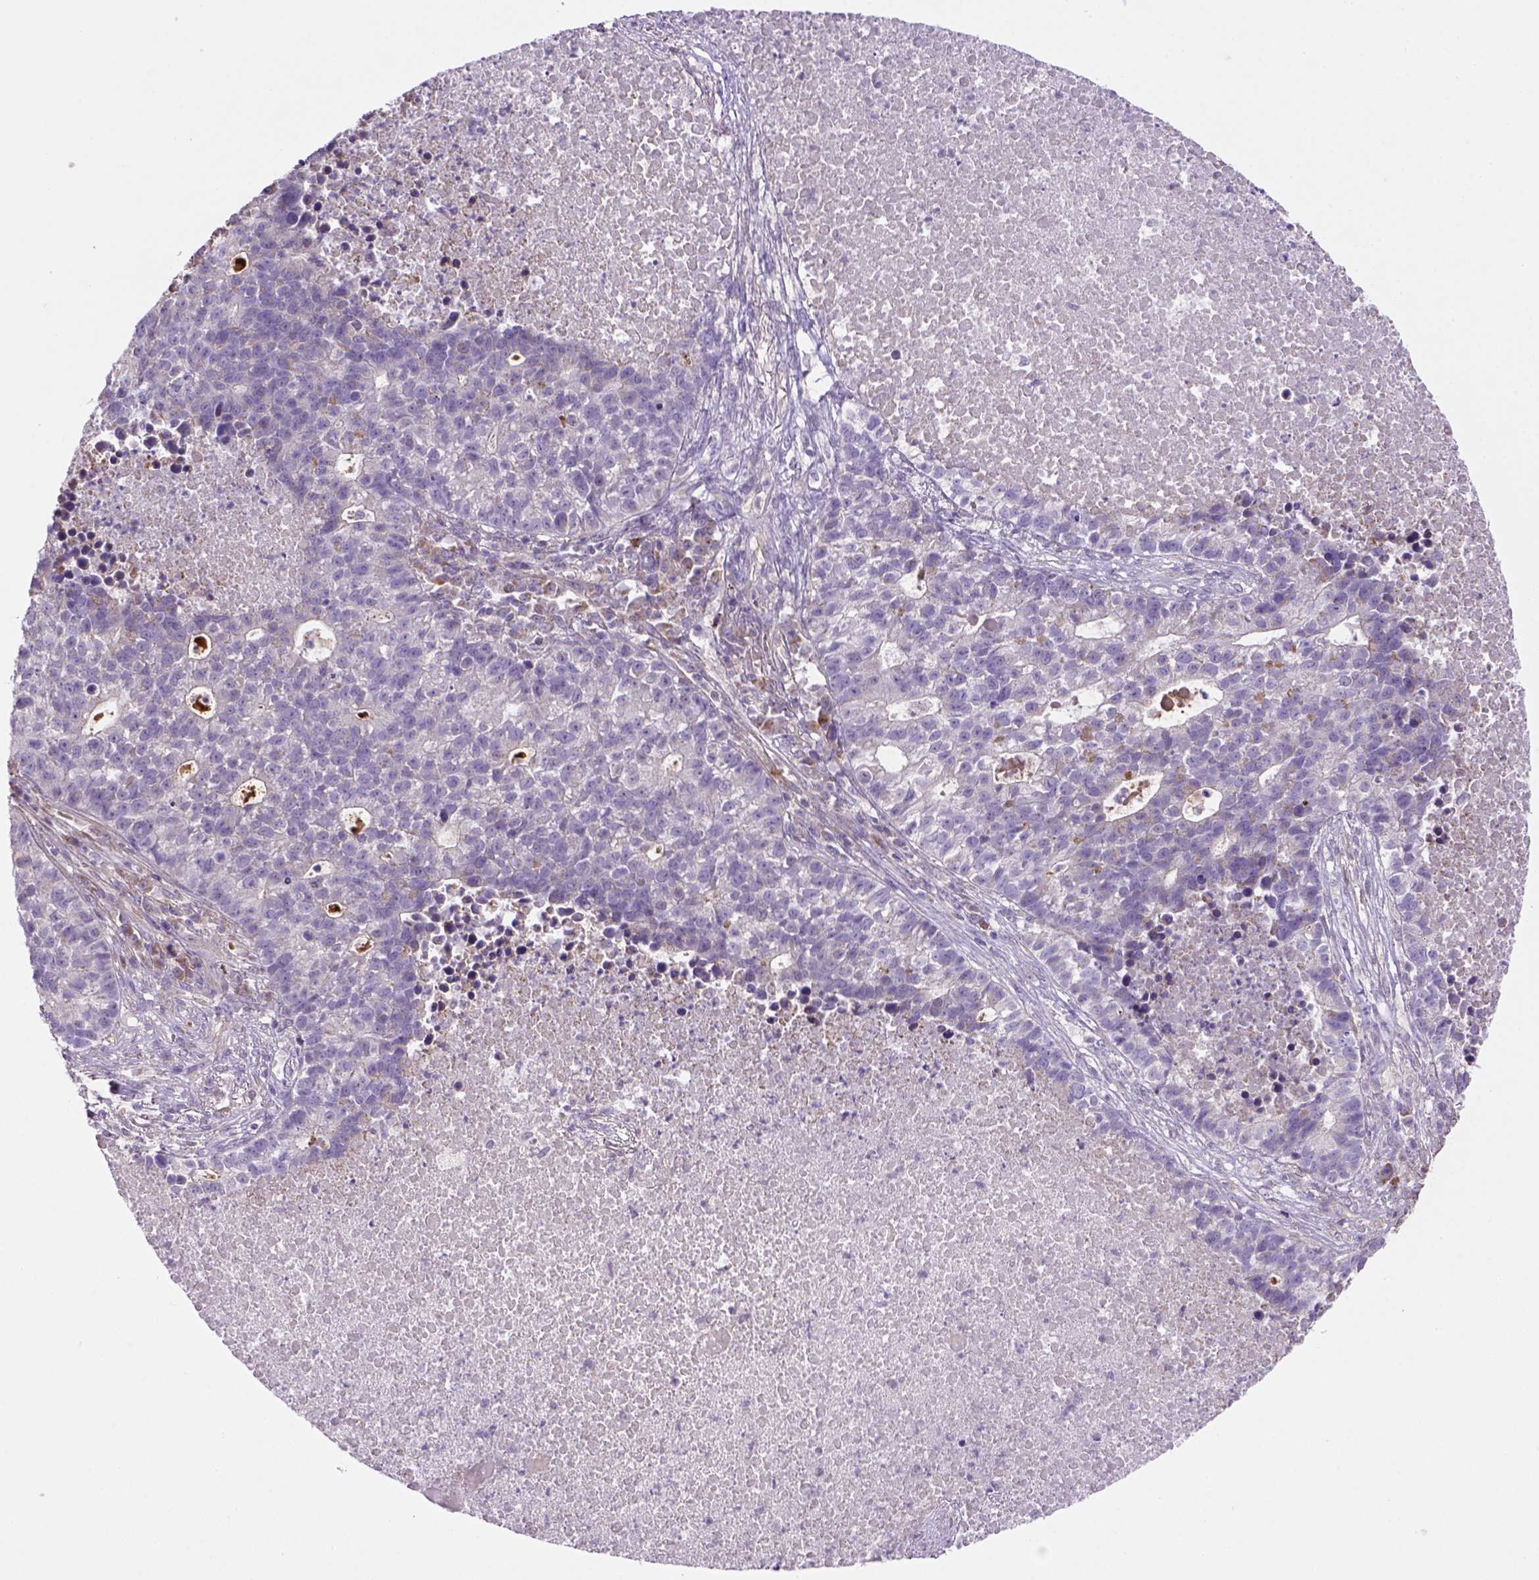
{"staining": {"intensity": "negative", "quantity": "none", "location": "none"}, "tissue": "lung cancer", "cell_type": "Tumor cells", "image_type": "cancer", "snomed": [{"axis": "morphology", "description": "Adenocarcinoma, NOS"}, {"axis": "topography", "description": "Lung"}], "caption": "Human lung adenocarcinoma stained for a protein using immunohistochemistry (IHC) reveals no positivity in tumor cells.", "gene": "HTRA1", "patient": {"sex": "male", "age": 57}}